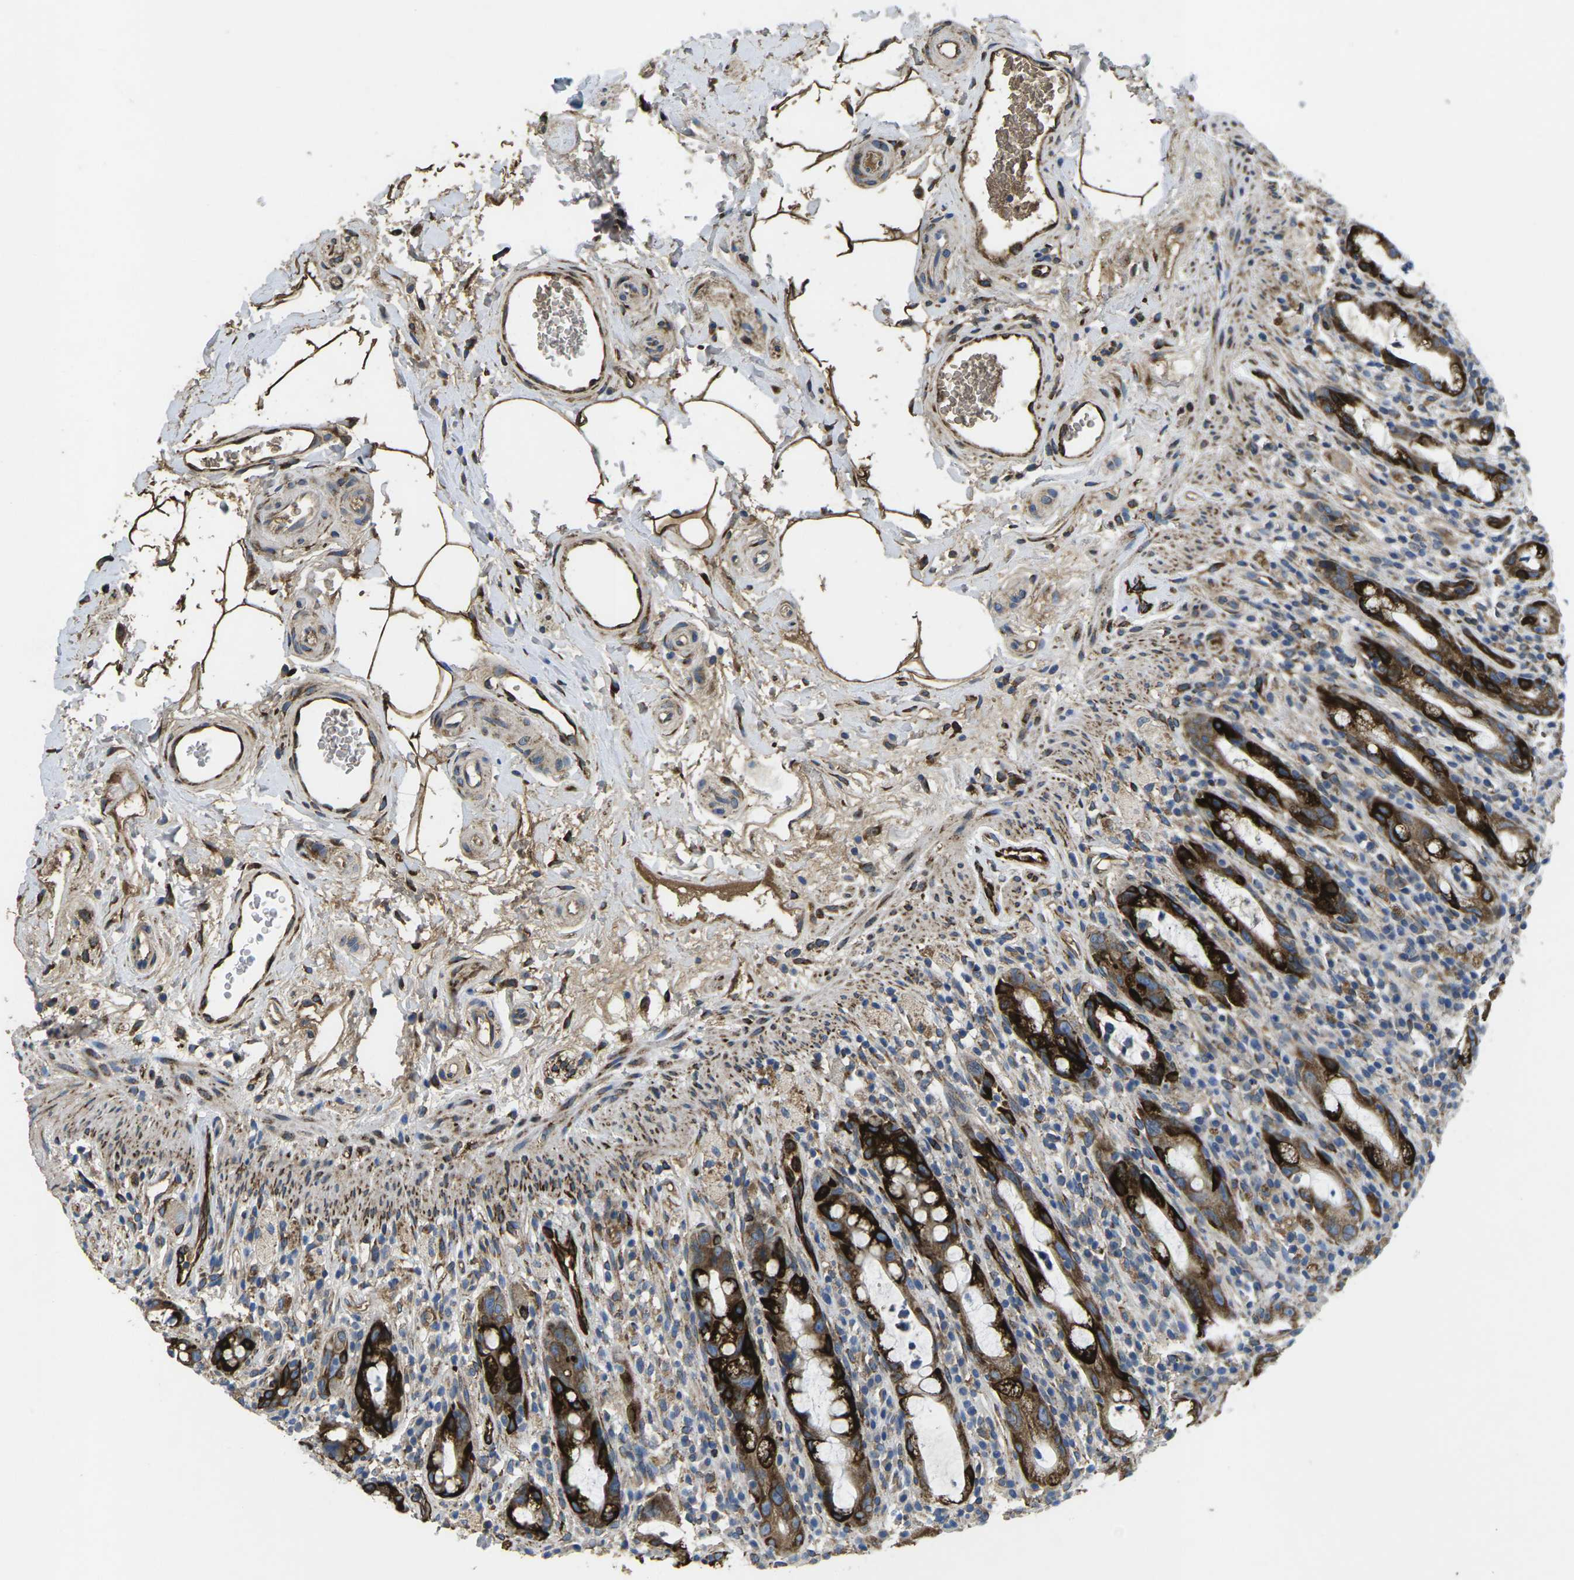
{"staining": {"intensity": "strong", "quantity": ">75%", "location": "cytoplasmic/membranous"}, "tissue": "rectum", "cell_type": "Glandular cells", "image_type": "normal", "snomed": [{"axis": "morphology", "description": "Normal tissue, NOS"}, {"axis": "topography", "description": "Rectum"}], "caption": "A high-resolution image shows IHC staining of unremarkable rectum, which reveals strong cytoplasmic/membranous expression in approximately >75% of glandular cells.", "gene": "PDZD8", "patient": {"sex": "male", "age": 44}}